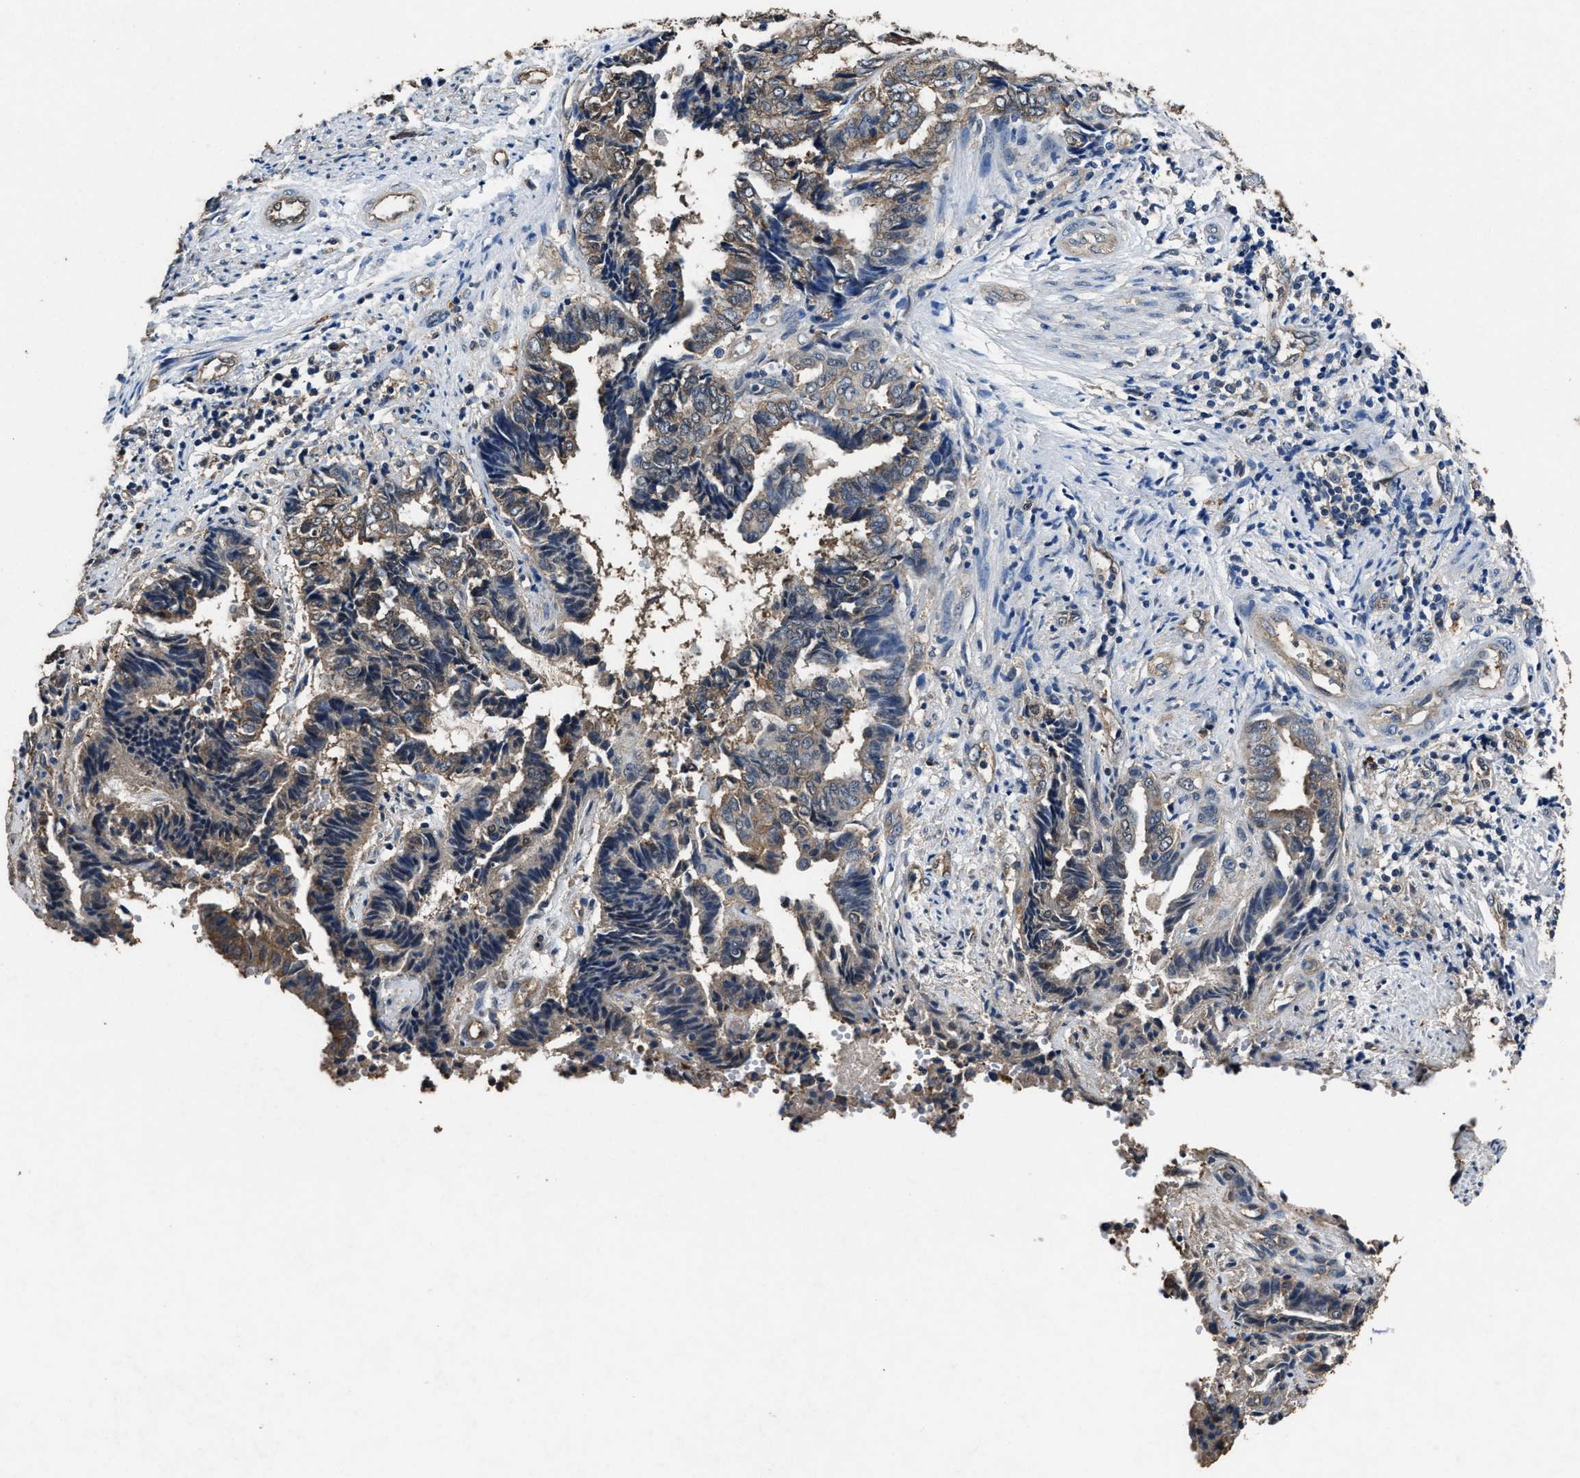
{"staining": {"intensity": "moderate", "quantity": "25%-75%", "location": "cytoplasmic/membranous,nuclear"}, "tissue": "endometrial cancer", "cell_type": "Tumor cells", "image_type": "cancer", "snomed": [{"axis": "morphology", "description": "Adenocarcinoma, NOS"}, {"axis": "topography", "description": "Uterus"}, {"axis": "topography", "description": "Endometrium"}], "caption": "A brown stain labels moderate cytoplasmic/membranous and nuclear positivity of a protein in human endometrial adenocarcinoma tumor cells.", "gene": "YWHAE", "patient": {"sex": "female", "age": 70}}